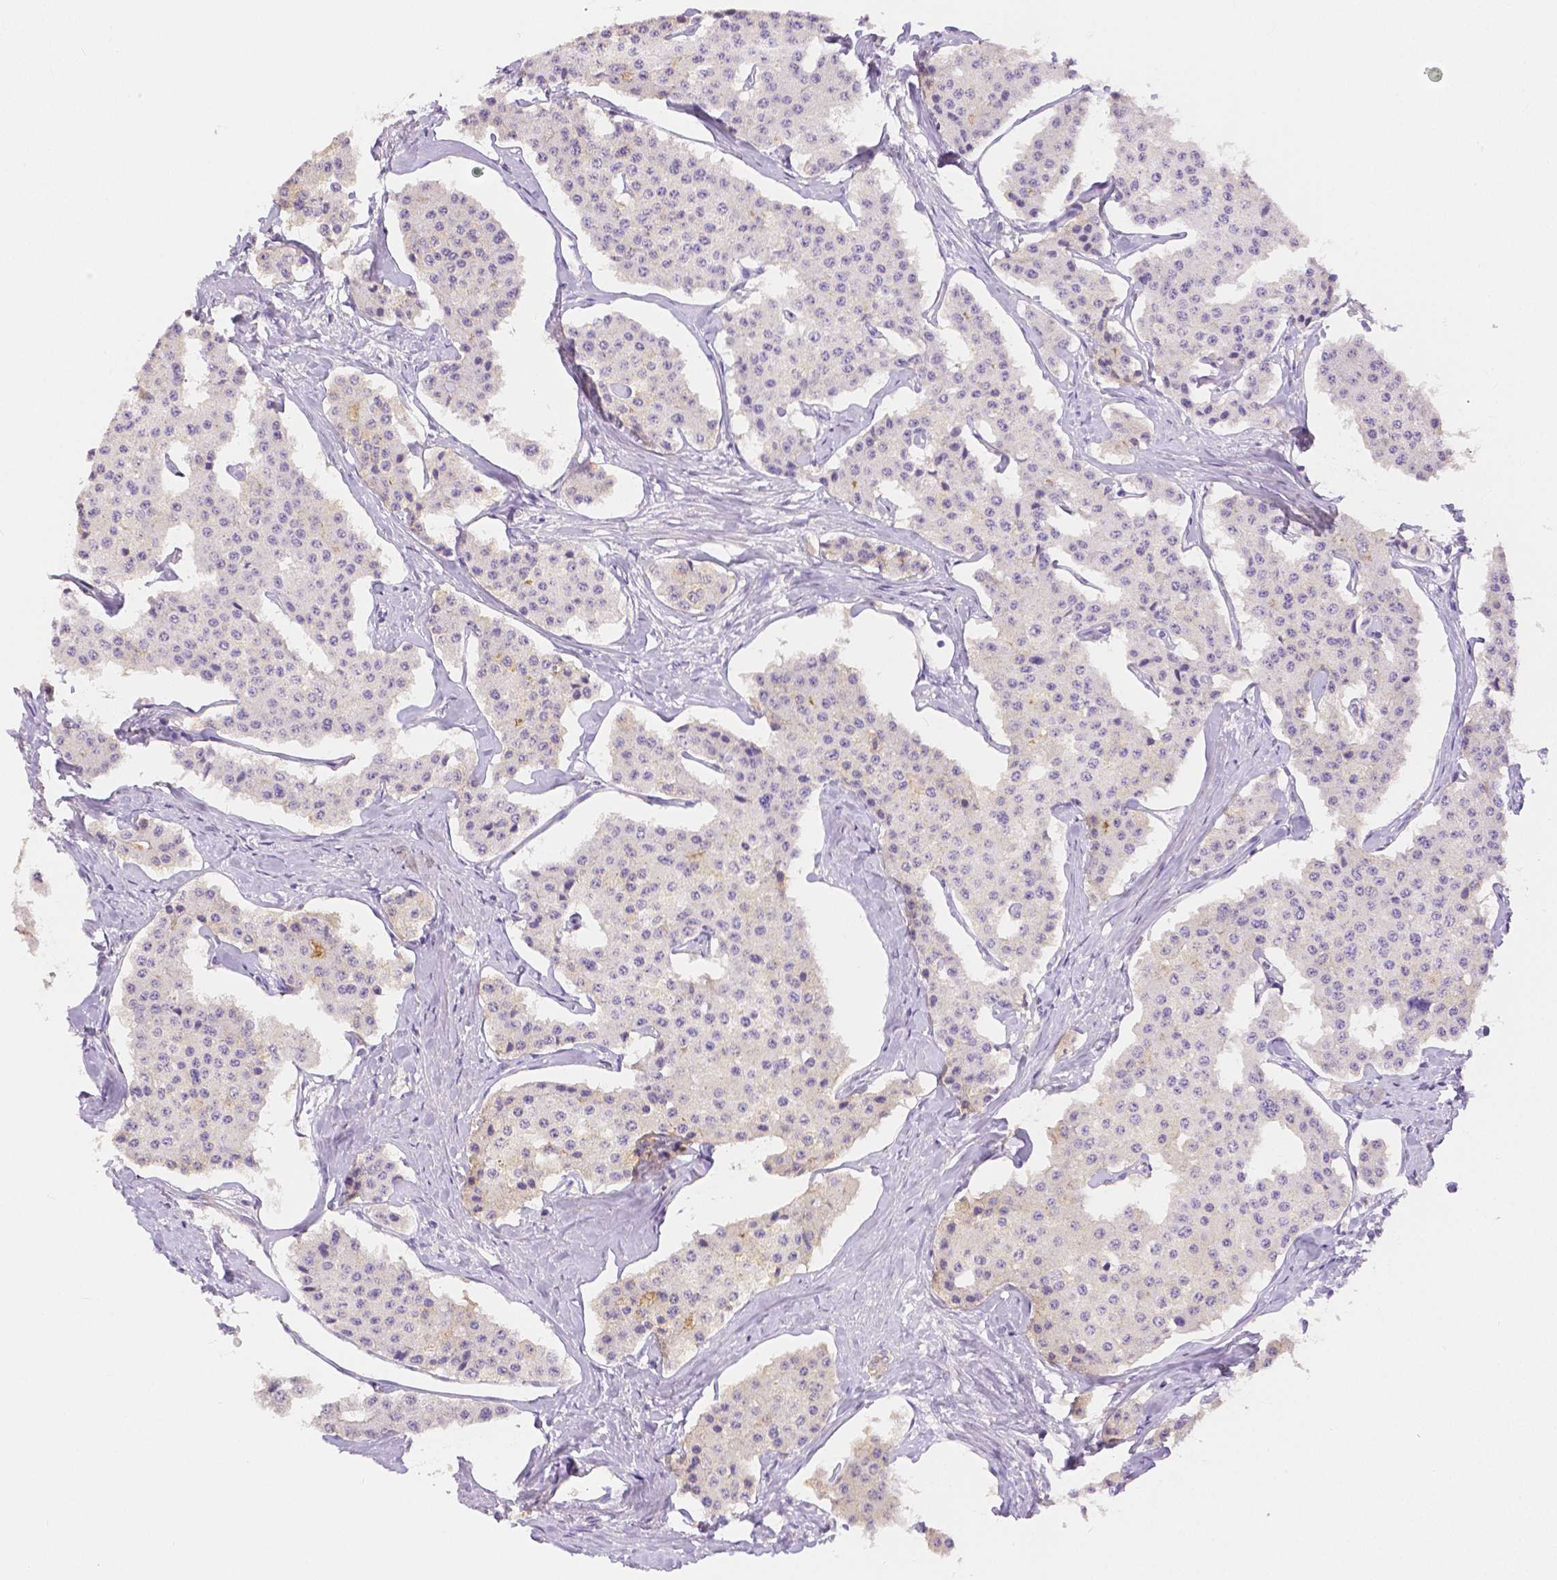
{"staining": {"intensity": "negative", "quantity": "none", "location": "none"}, "tissue": "carcinoid", "cell_type": "Tumor cells", "image_type": "cancer", "snomed": [{"axis": "morphology", "description": "Carcinoid, malignant, NOS"}, {"axis": "topography", "description": "Small intestine"}], "caption": "This is a micrograph of IHC staining of malignant carcinoid, which shows no positivity in tumor cells.", "gene": "OCLN", "patient": {"sex": "female", "age": 65}}